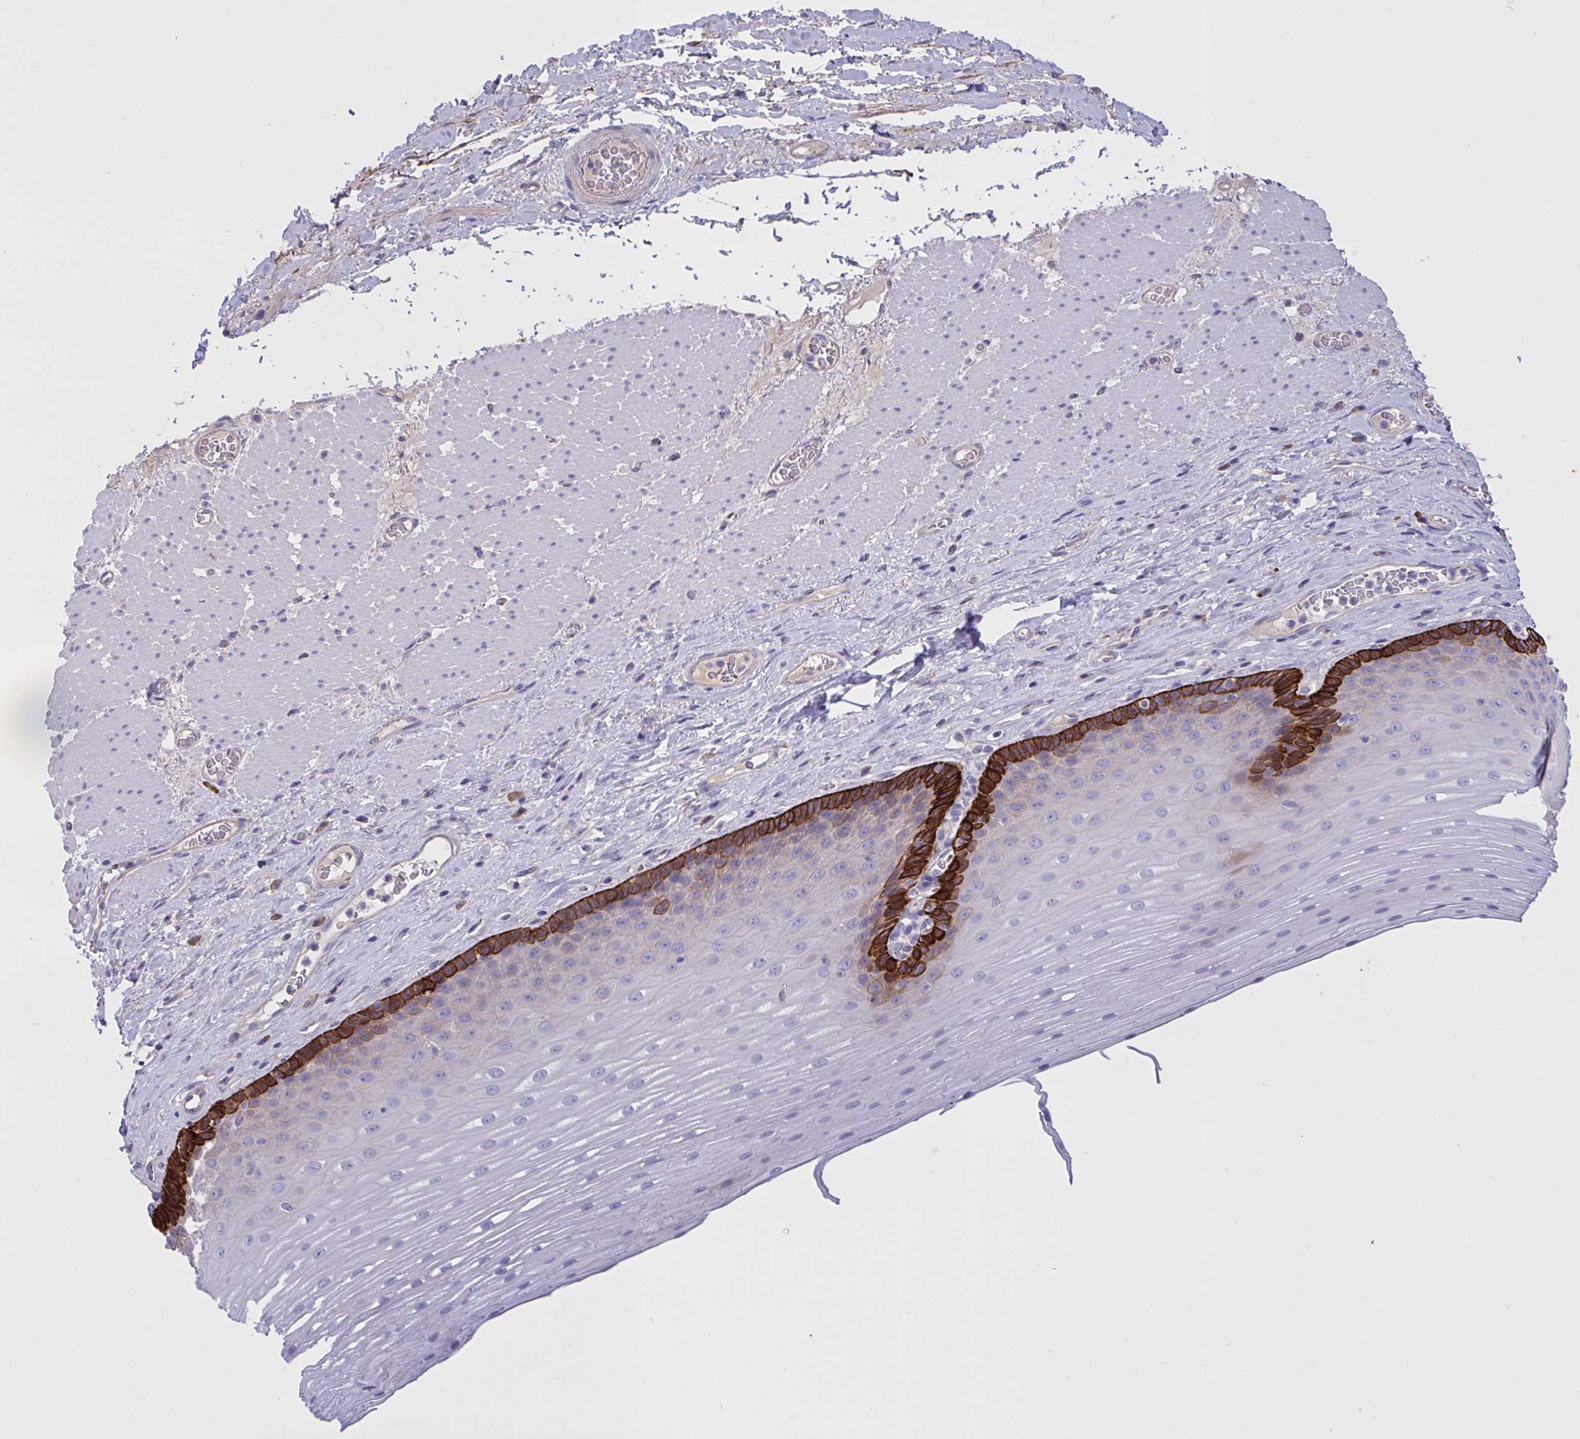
{"staining": {"intensity": "strong", "quantity": "<25%", "location": "cytoplasmic/membranous"}, "tissue": "esophagus", "cell_type": "Squamous epithelial cells", "image_type": "normal", "snomed": [{"axis": "morphology", "description": "Normal tissue, NOS"}, {"axis": "topography", "description": "Esophagus"}], "caption": "Strong cytoplasmic/membranous staining for a protein is seen in approximately <25% of squamous epithelial cells of benign esophagus using IHC.", "gene": "SLC66A1", "patient": {"sex": "male", "age": 62}}